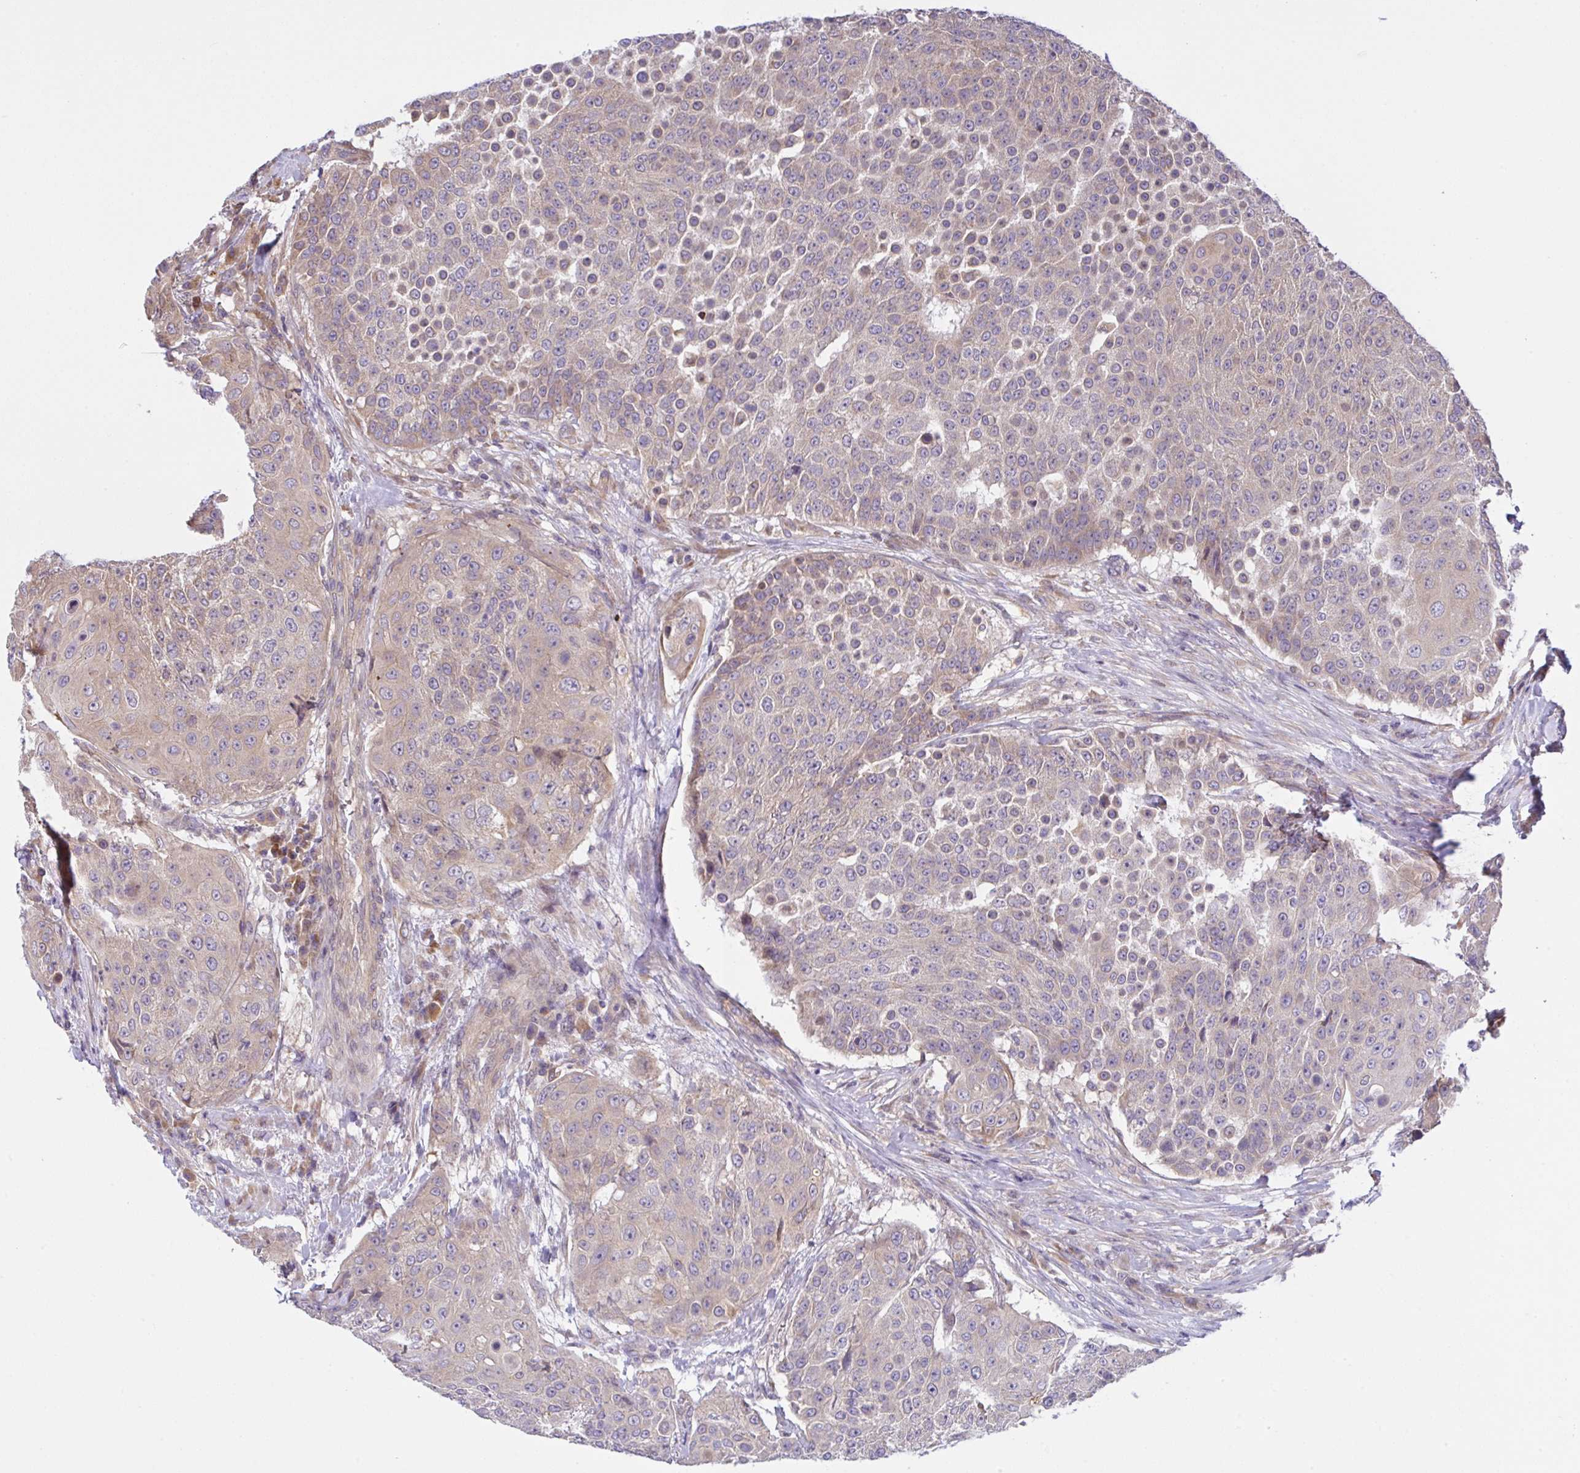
{"staining": {"intensity": "weak", "quantity": "25%-75%", "location": "cytoplasmic/membranous"}, "tissue": "urothelial cancer", "cell_type": "Tumor cells", "image_type": "cancer", "snomed": [{"axis": "morphology", "description": "Urothelial carcinoma, High grade"}, {"axis": "topography", "description": "Urinary bladder"}], "caption": "Human urothelial cancer stained with a protein marker exhibits weak staining in tumor cells.", "gene": "UBE4A", "patient": {"sex": "female", "age": 63}}